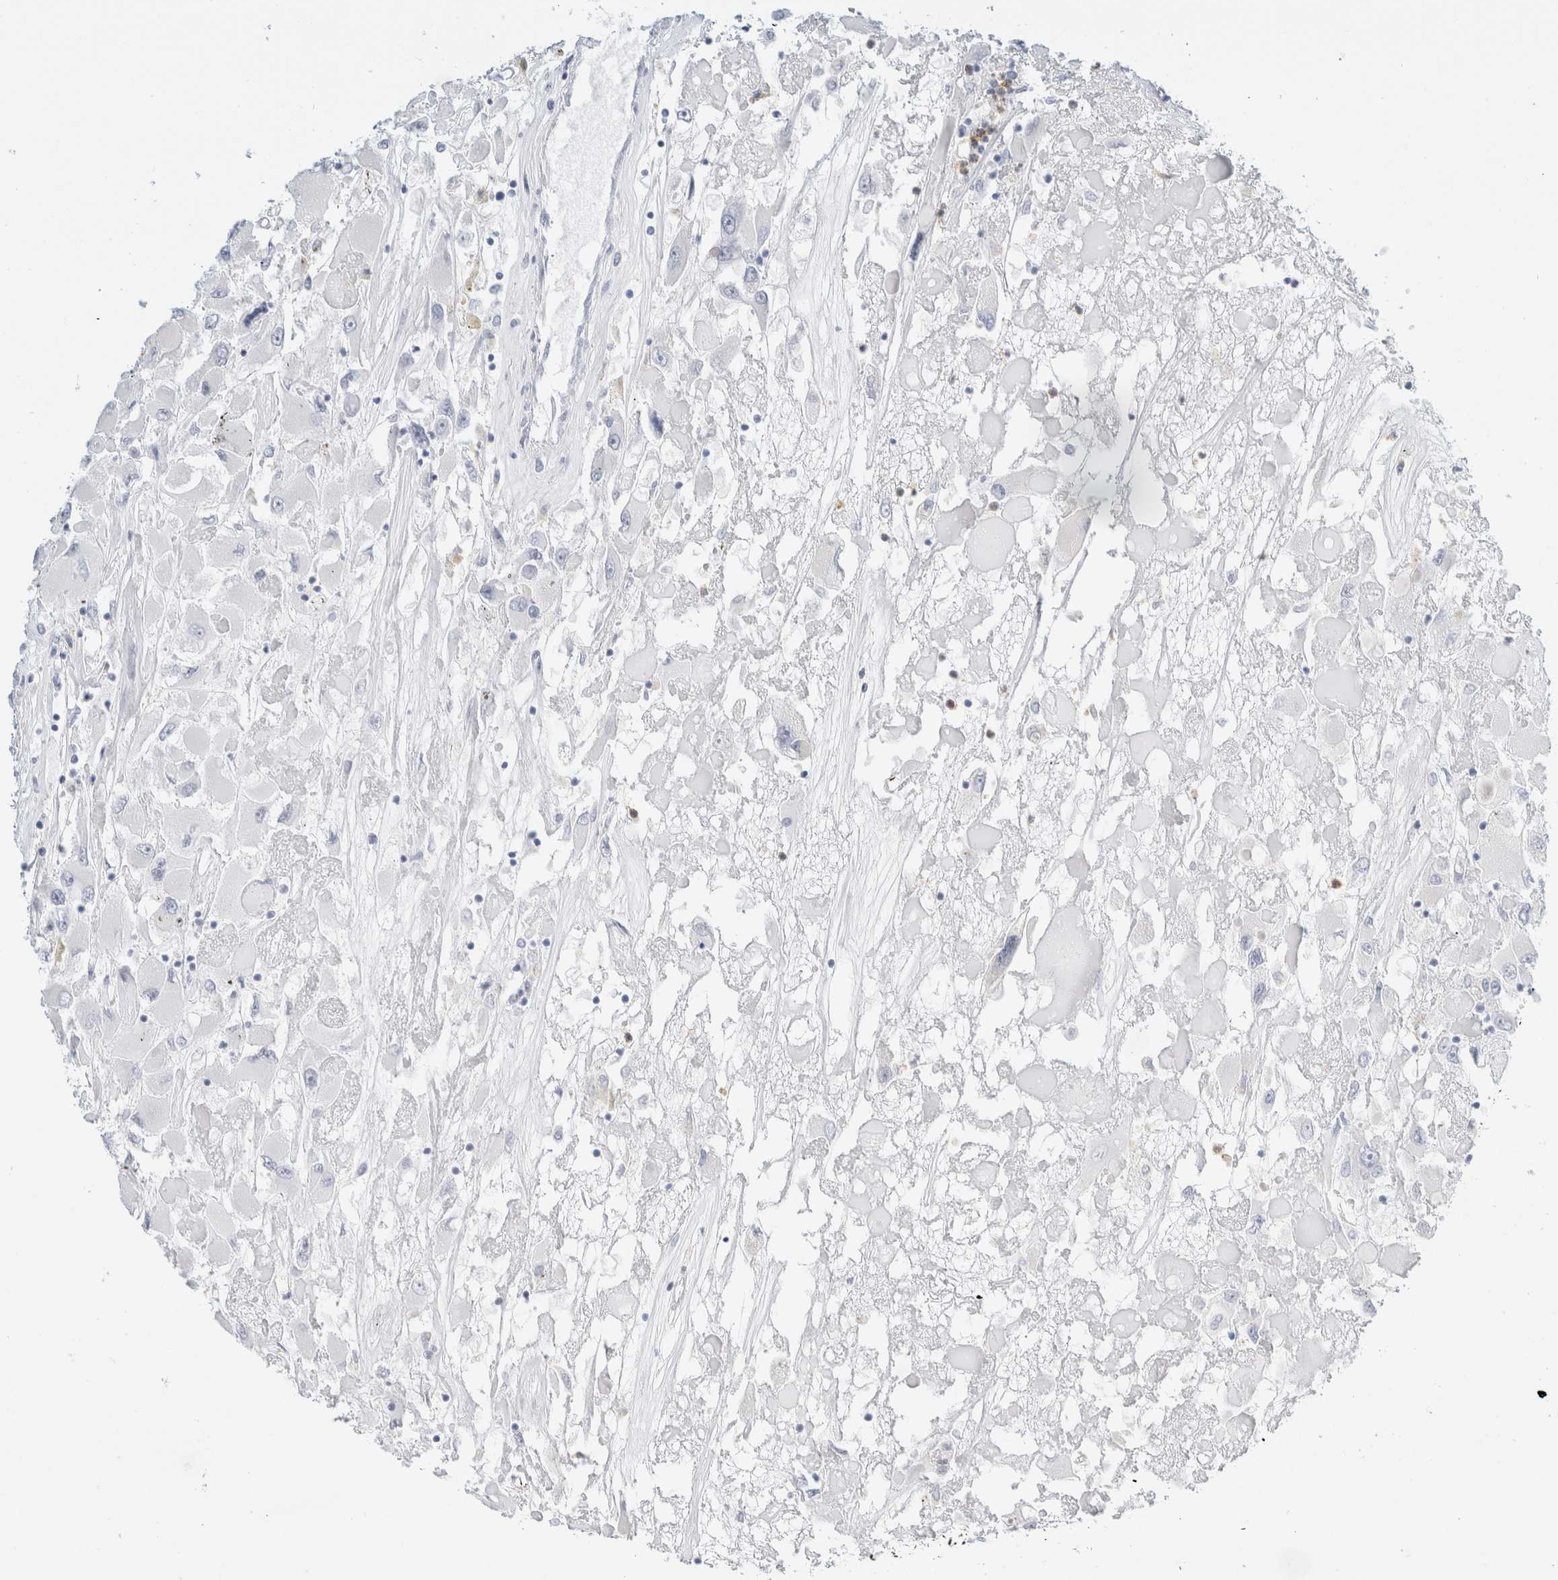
{"staining": {"intensity": "negative", "quantity": "none", "location": "none"}, "tissue": "renal cancer", "cell_type": "Tumor cells", "image_type": "cancer", "snomed": [{"axis": "morphology", "description": "Adenocarcinoma, NOS"}, {"axis": "topography", "description": "Kidney"}], "caption": "Tumor cells show no significant protein staining in renal cancer (adenocarcinoma).", "gene": "ARG1", "patient": {"sex": "female", "age": 52}}